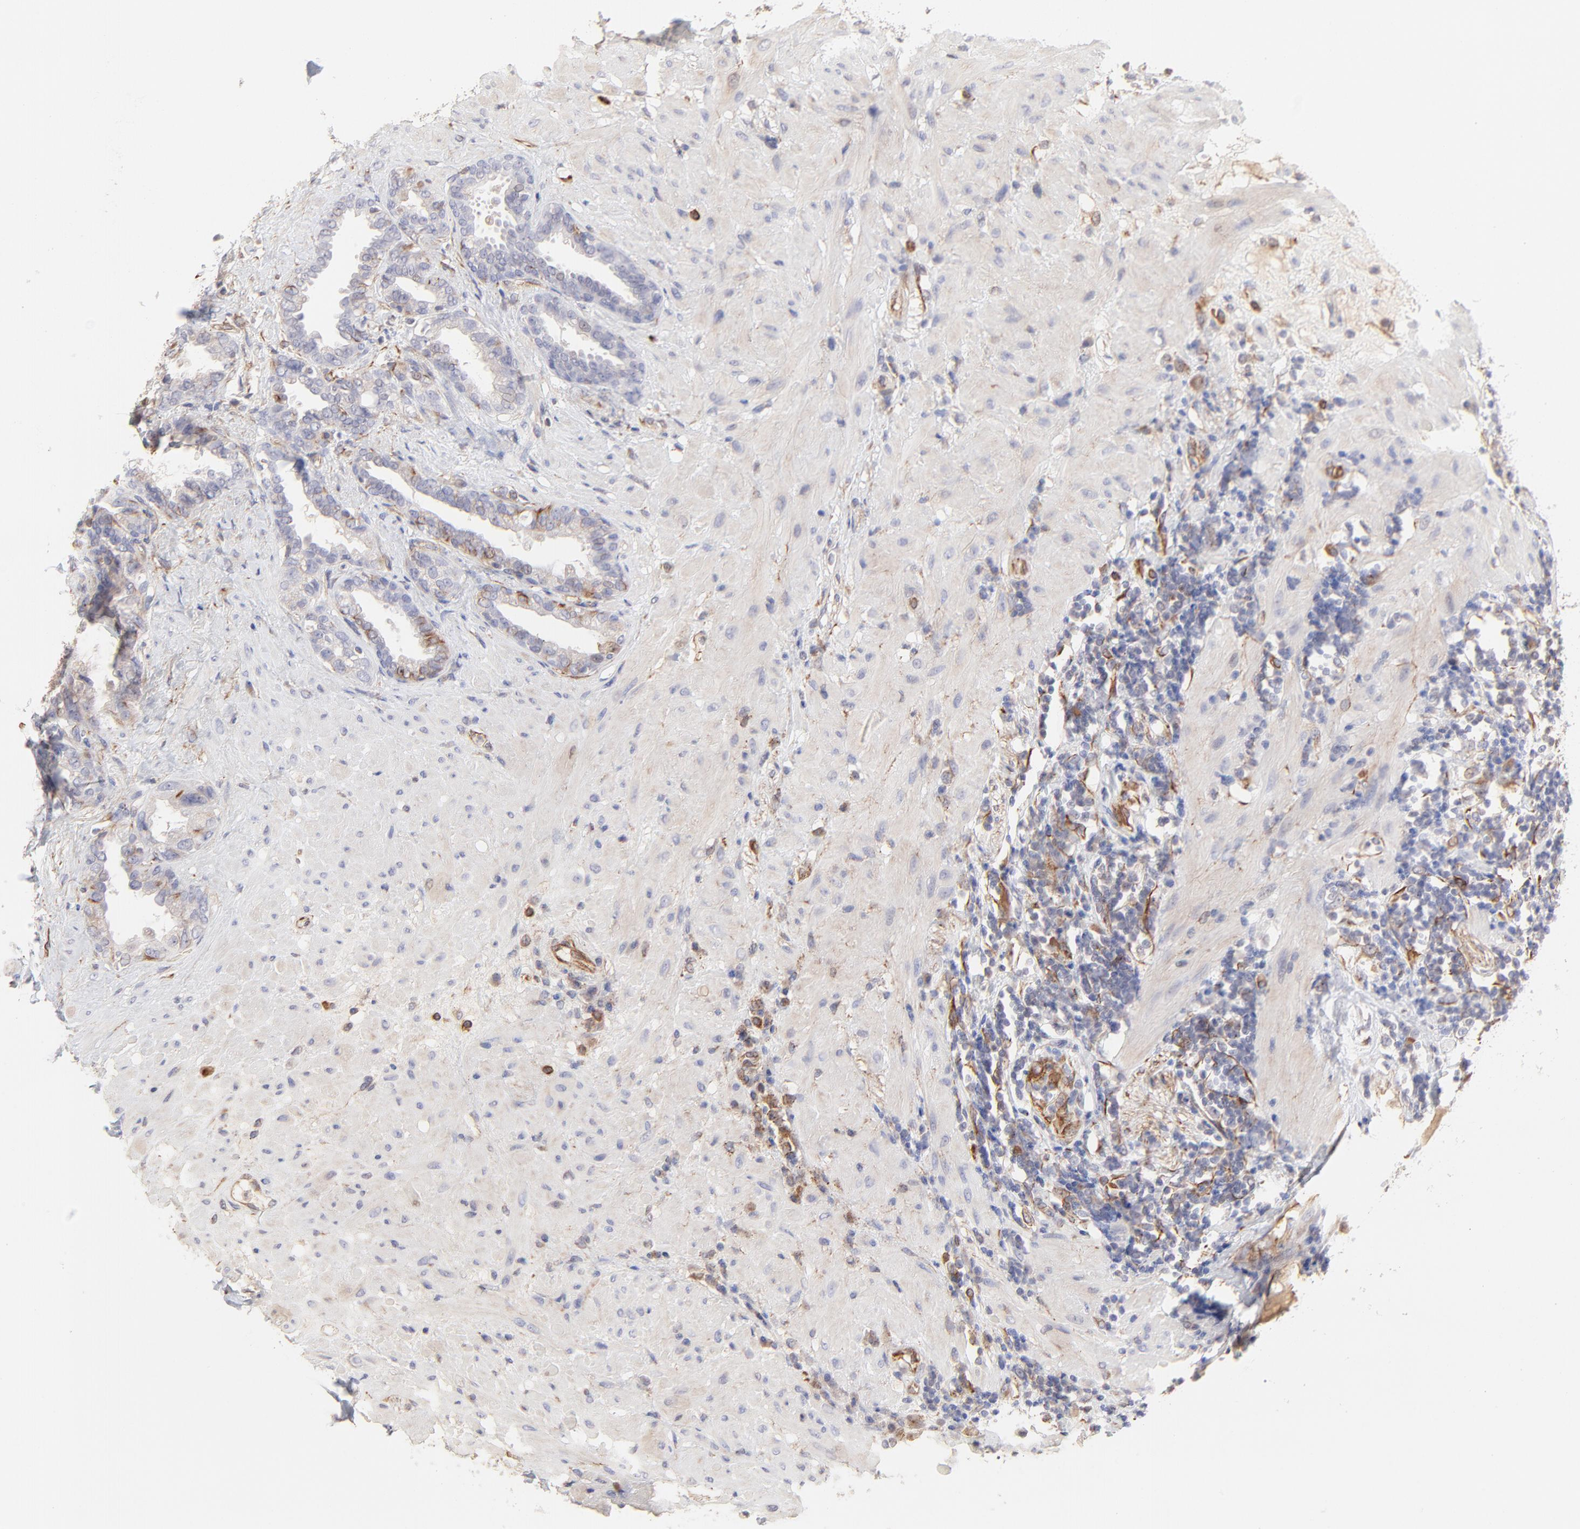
{"staining": {"intensity": "negative", "quantity": "none", "location": "none"}, "tissue": "seminal vesicle", "cell_type": "Glandular cells", "image_type": "normal", "snomed": [{"axis": "morphology", "description": "Normal tissue, NOS"}, {"axis": "topography", "description": "Seminal veicle"}], "caption": "The immunohistochemistry (IHC) micrograph has no significant positivity in glandular cells of seminal vesicle. (DAB immunohistochemistry (IHC), high magnification).", "gene": "COX8C", "patient": {"sex": "male", "age": 61}}